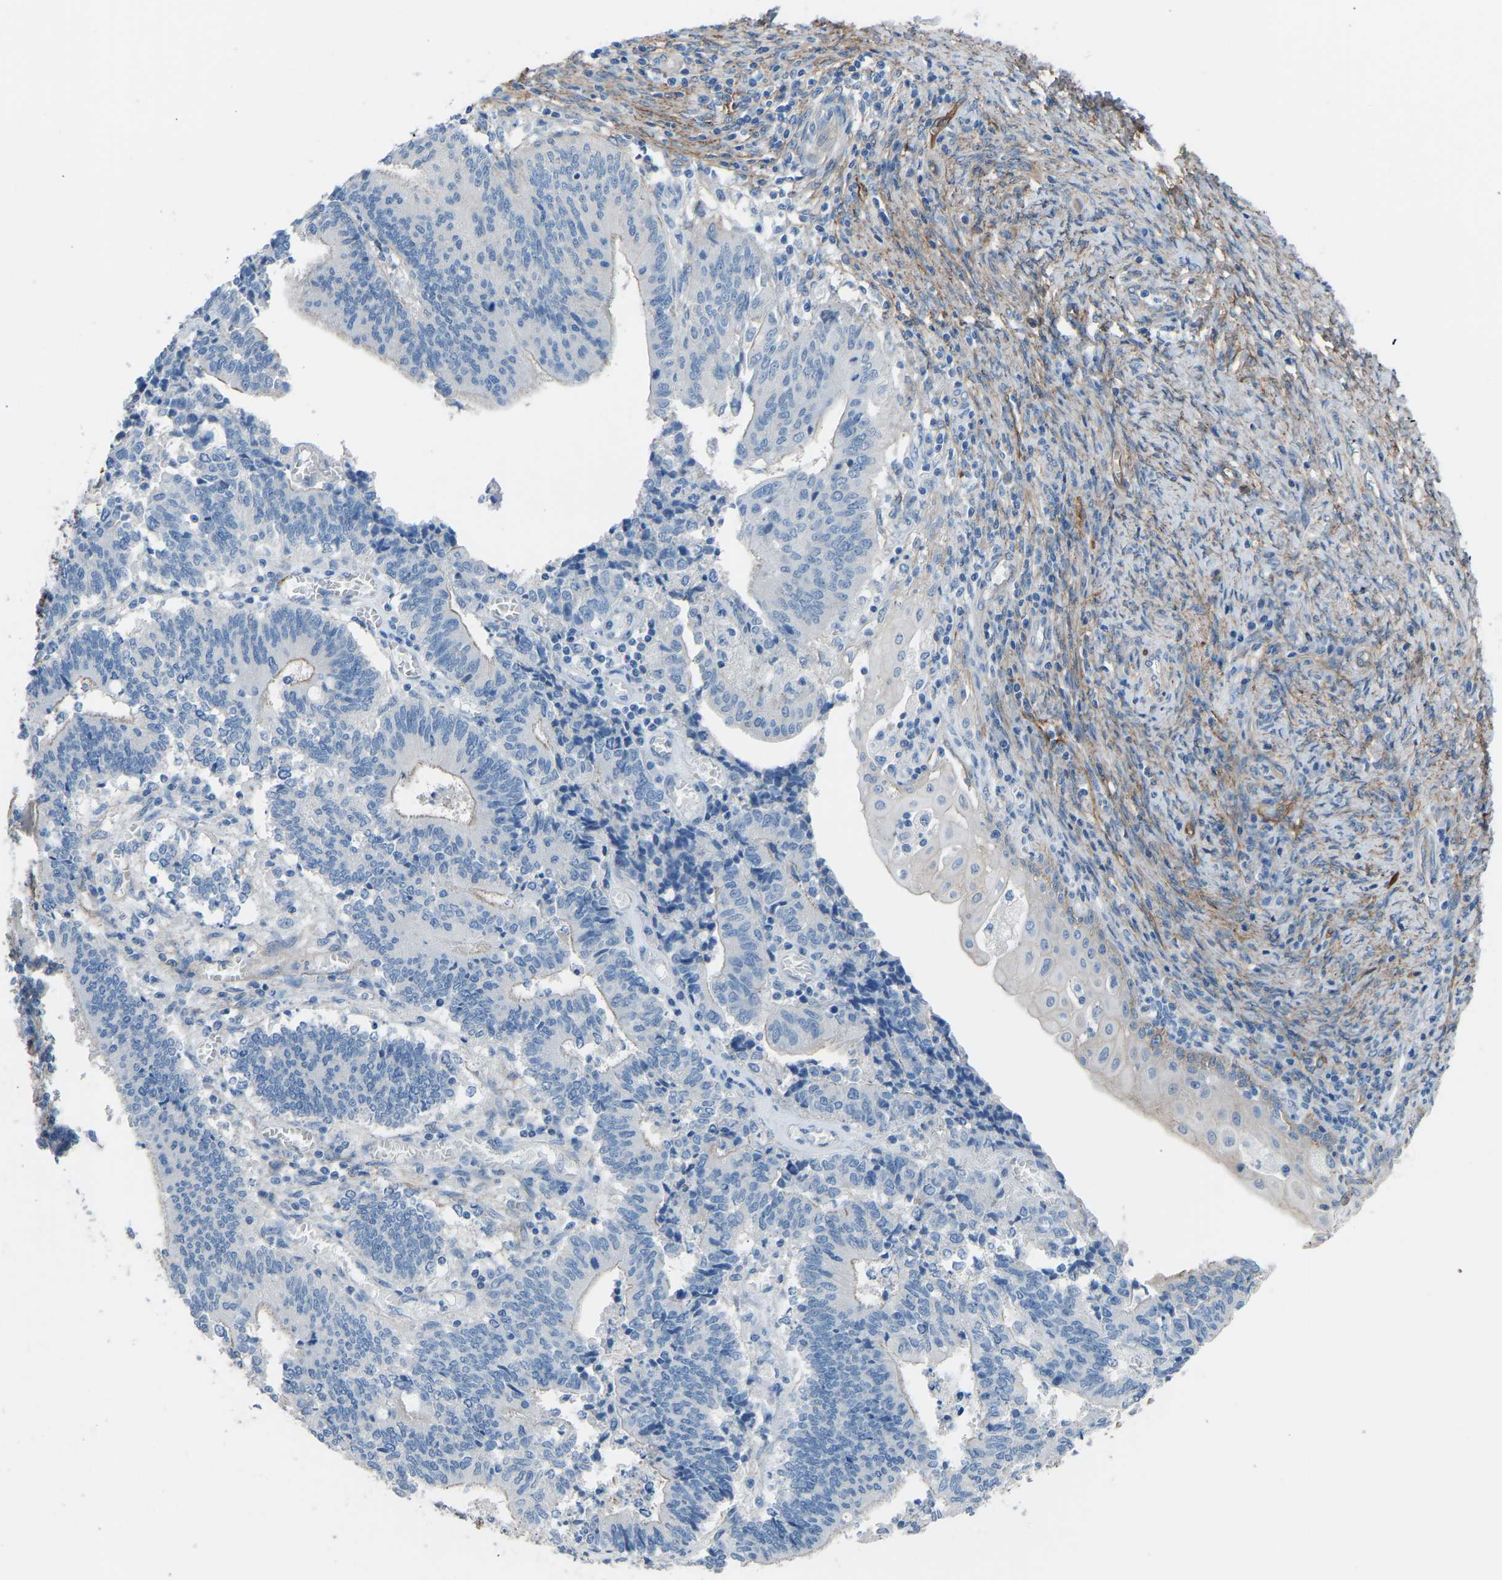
{"staining": {"intensity": "negative", "quantity": "none", "location": "none"}, "tissue": "cervical cancer", "cell_type": "Tumor cells", "image_type": "cancer", "snomed": [{"axis": "morphology", "description": "Adenocarcinoma, NOS"}, {"axis": "topography", "description": "Cervix"}], "caption": "Micrograph shows no protein staining in tumor cells of adenocarcinoma (cervical) tissue. (DAB immunohistochemistry, high magnification).", "gene": "MYH10", "patient": {"sex": "female", "age": 44}}